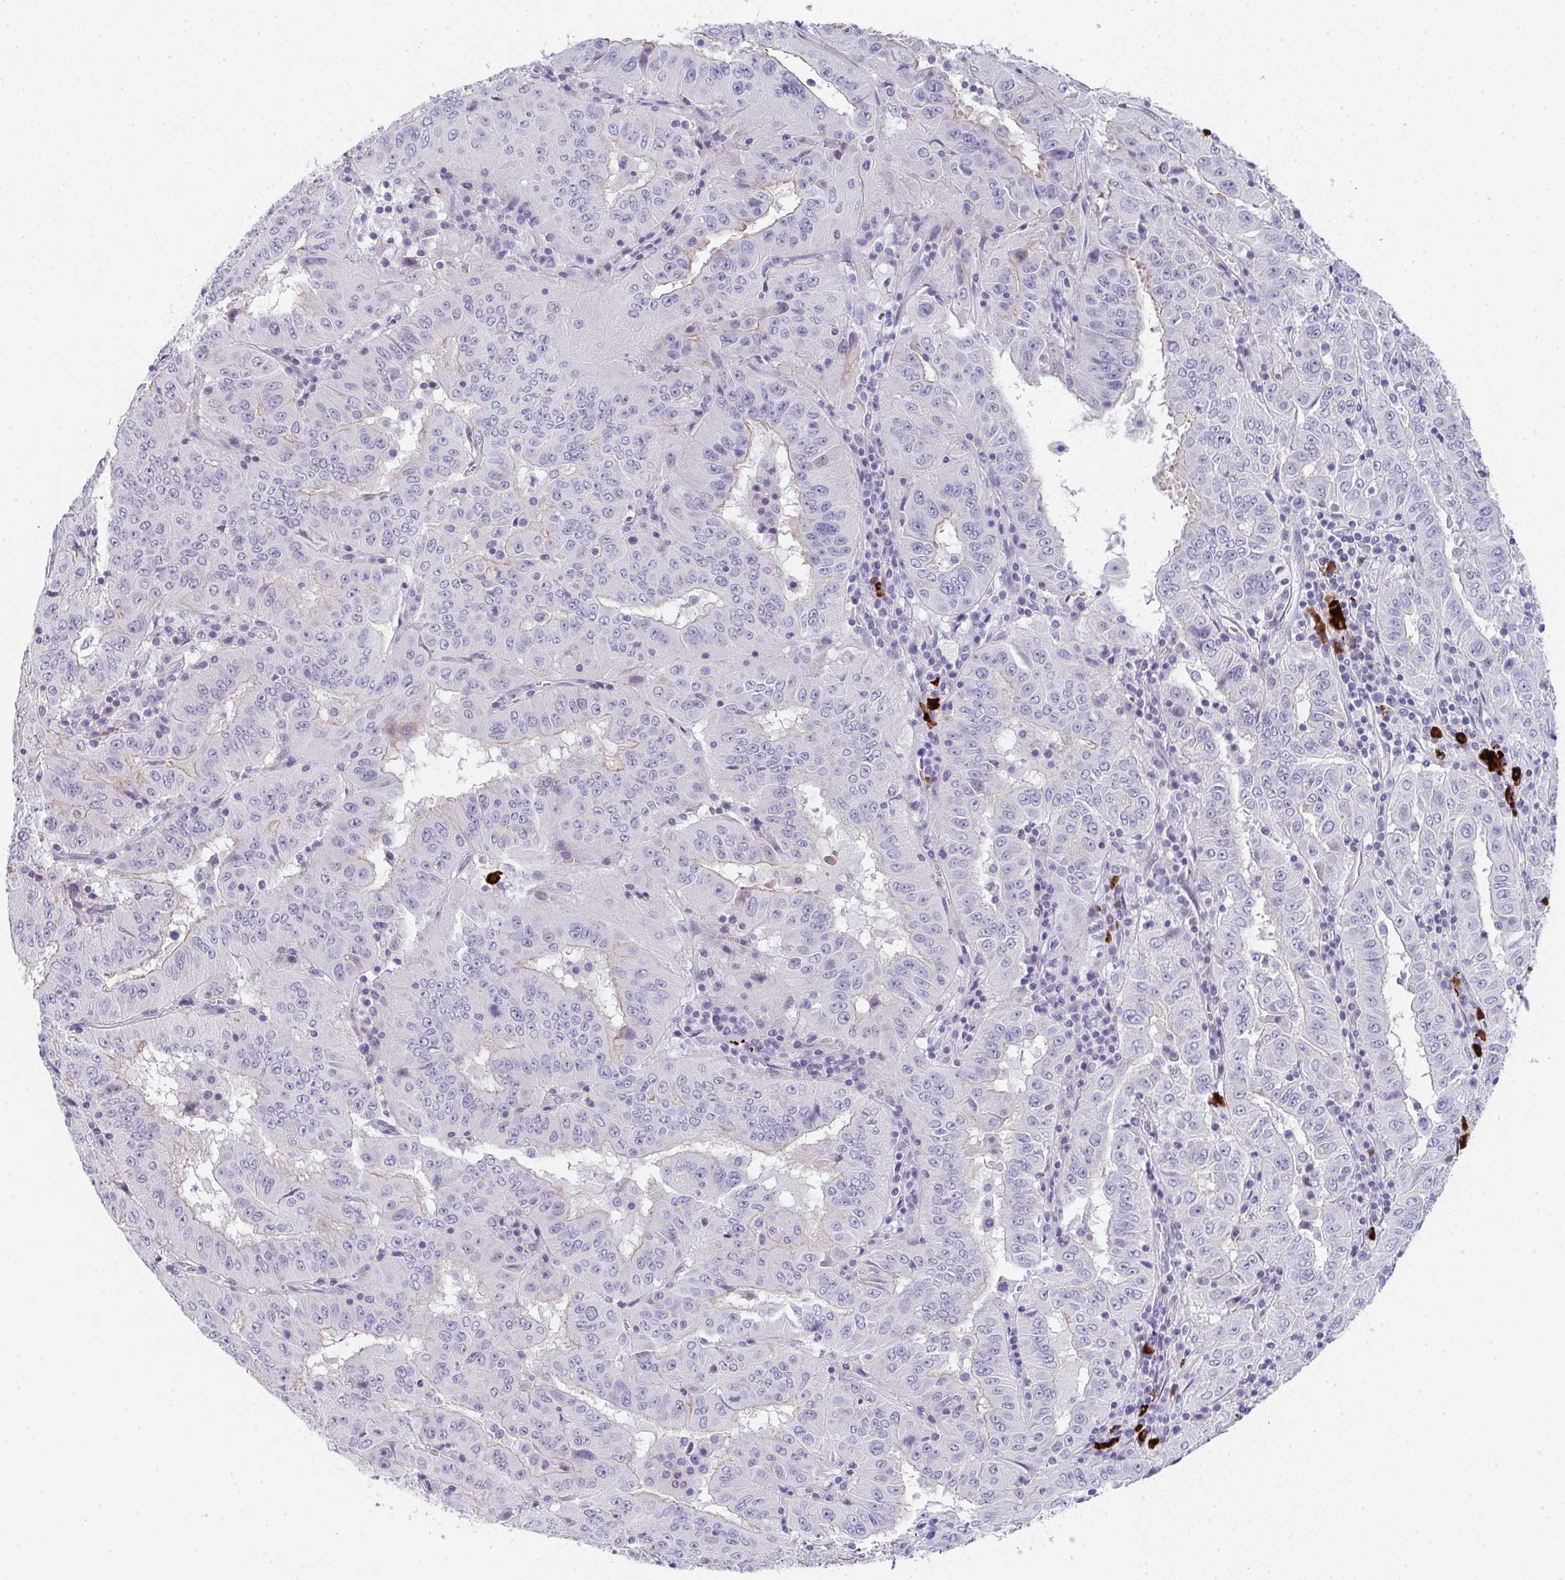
{"staining": {"intensity": "weak", "quantity": "<25%", "location": "cytoplasmic/membranous"}, "tissue": "pancreatic cancer", "cell_type": "Tumor cells", "image_type": "cancer", "snomed": [{"axis": "morphology", "description": "Adenocarcinoma, NOS"}, {"axis": "topography", "description": "Pancreas"}], "caption": "Tumor cells are negative for protein expression in human pancreatic adenocarcinoma. Nuclei are stained in blue.", "gene": "CACNA1S", "patient": {"sex": "male", "age": 63}}